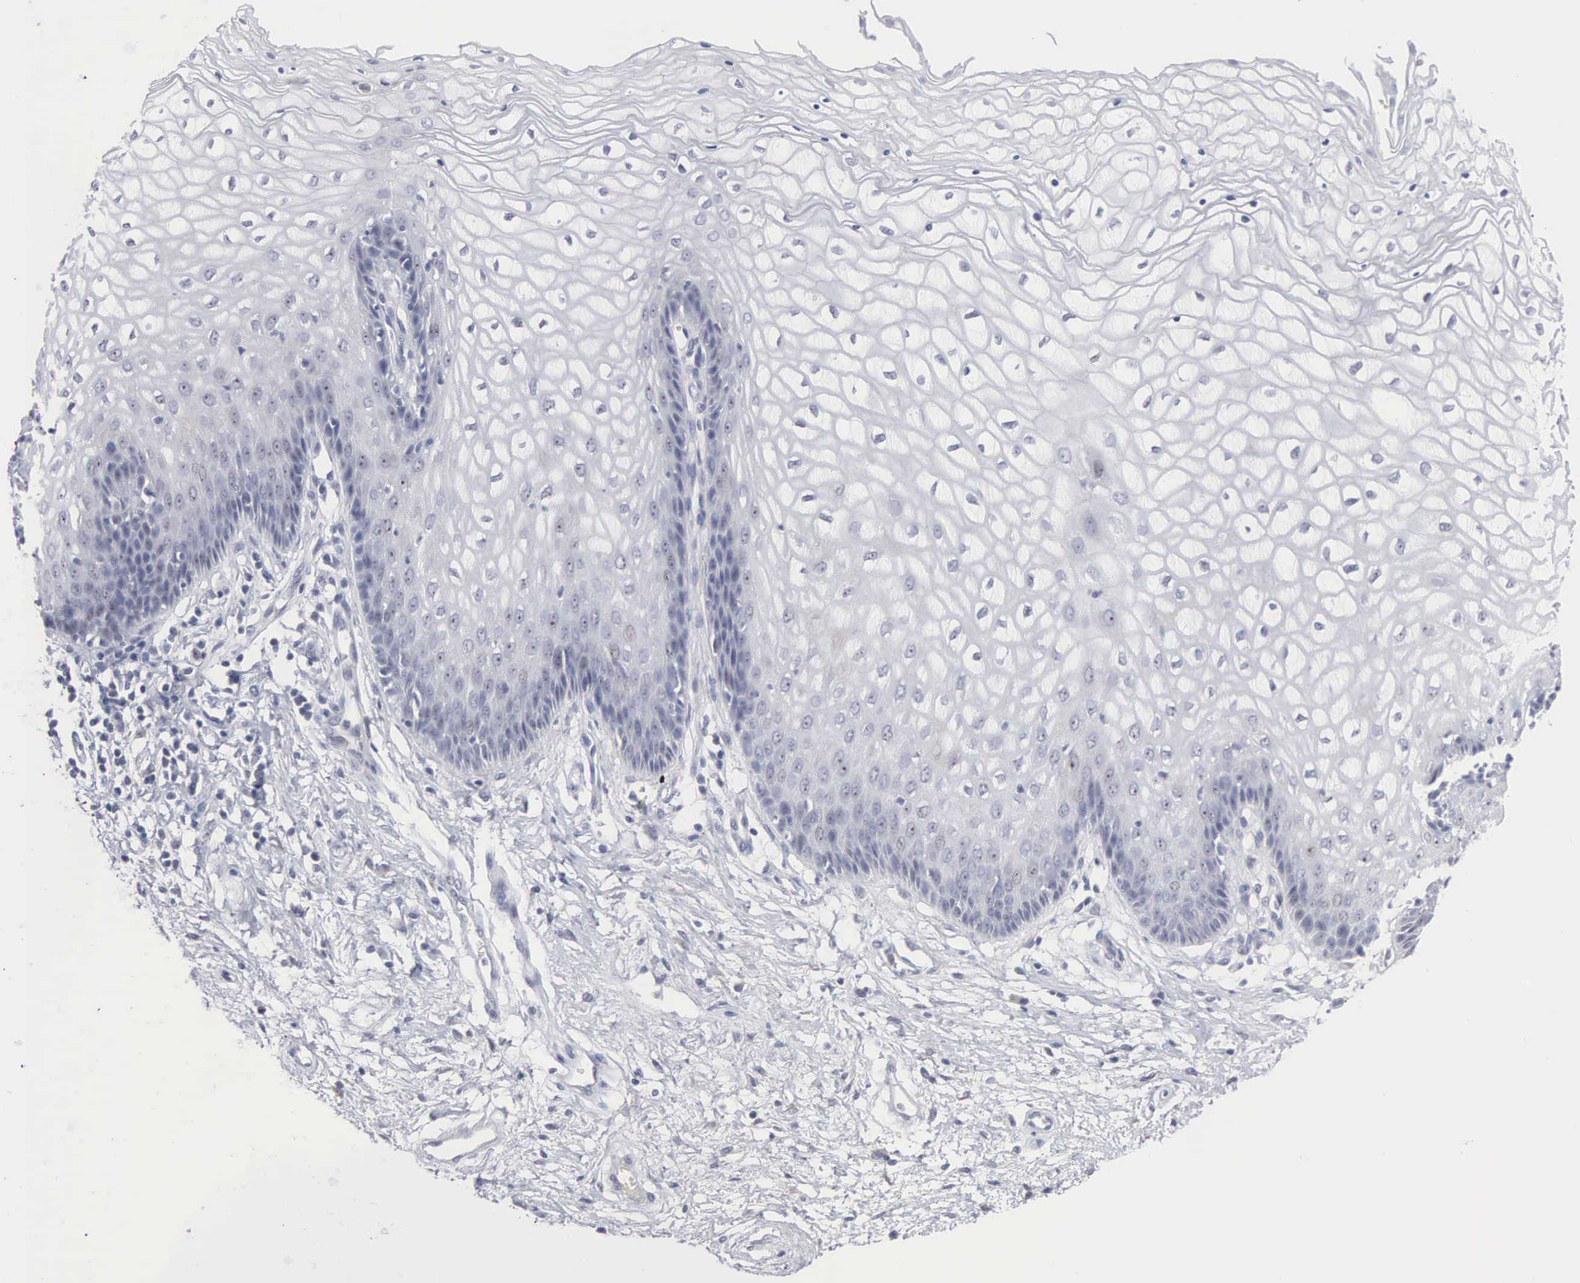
{"staining": {"intensity": "weak", "quantity": "<25%", "location": "nuclear"}, "tissue": "vagina", "cell_type": "Squamous epithelial cells", "image_type": "normal", "snomed": [{"axis": "morphology", "description": "Normal tissue, NOS"}, {"axis": "topography", "description": "Vagina"}], "caption": "Histopathology image shows no significant protein expression in squamous epithelial cells of normal vagina.", "gene": "ACOT4", "patient": {"sex": "female", "age": 34}}